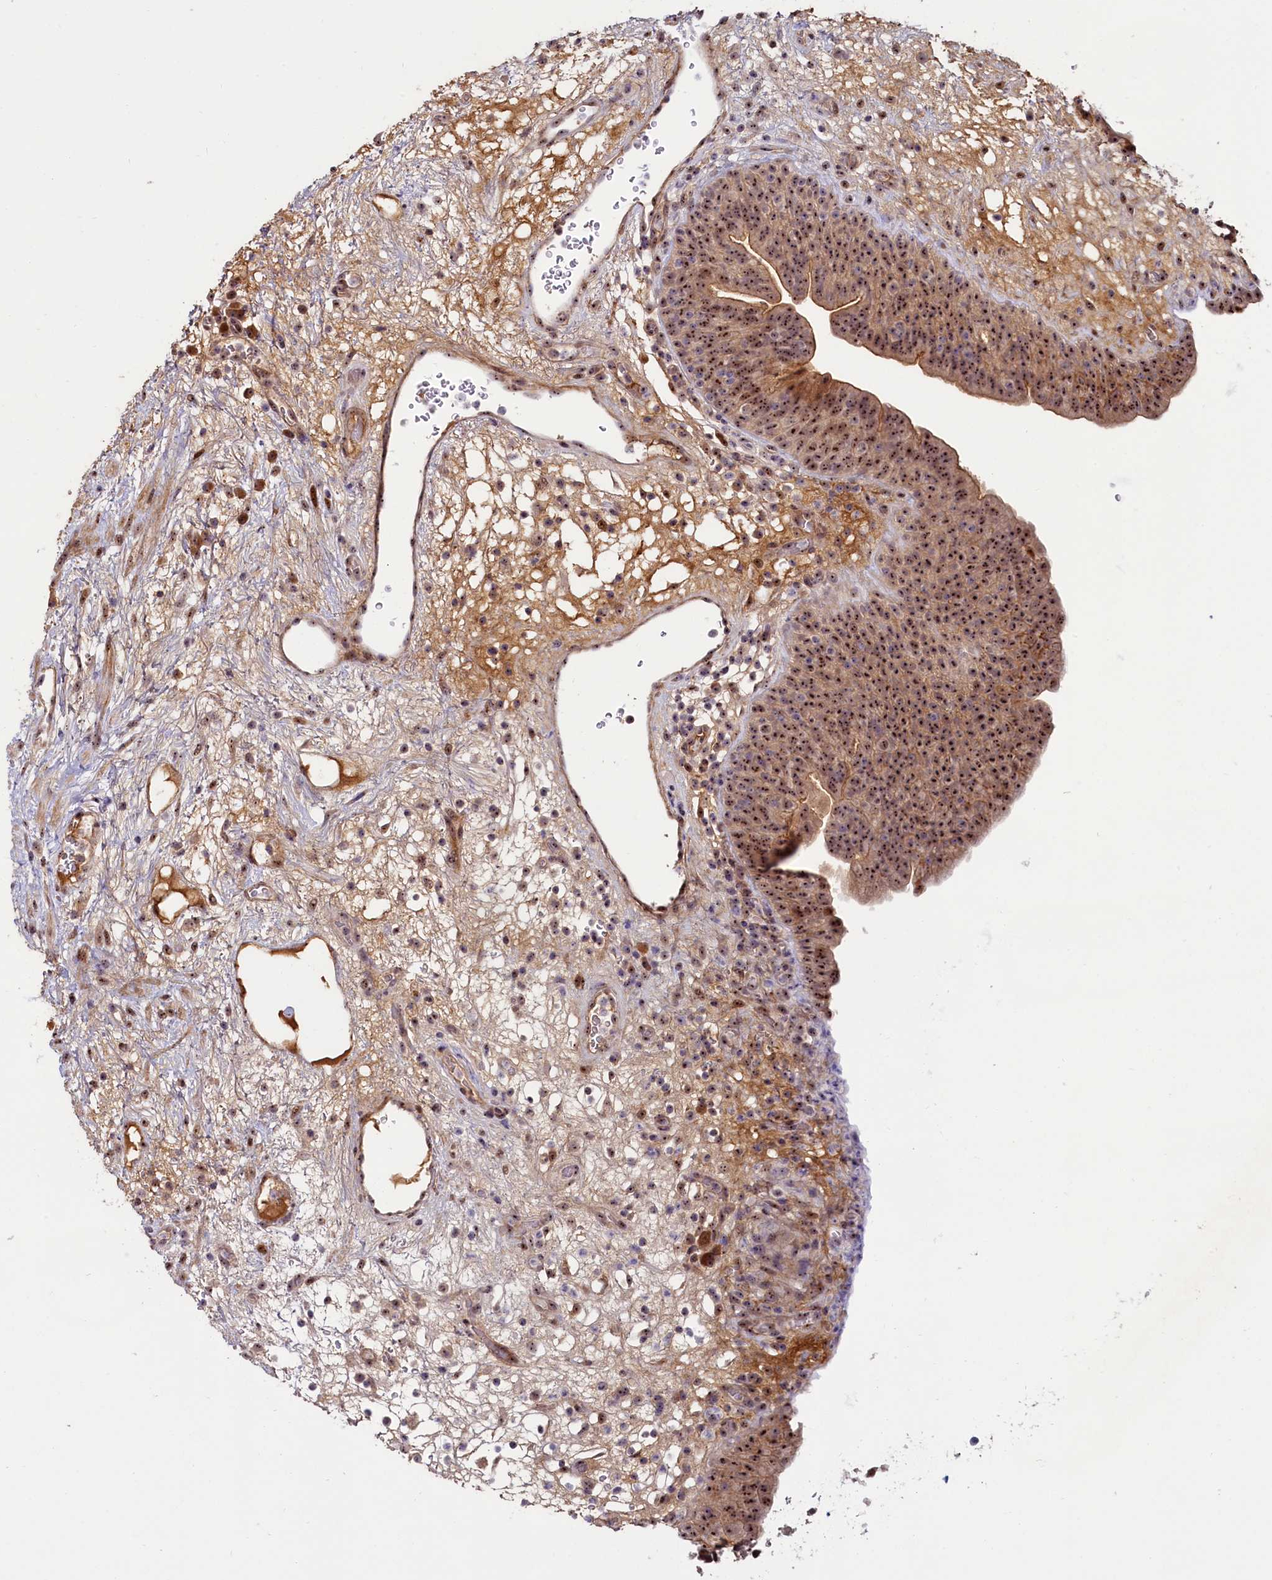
{"staining": {"intensity": "strong", "quantity": ">75%", "location": "cytoplasmic/membranous,nuclear"}, "tissue": "urinary bladder", "cell_type": "Urothelial cells", "image_type": "normal", "snomed": [{"axis": "morphology", "description": "Normal tissue, NOS"}, {"axis": "topography", "description": "Urinary bladder"}], "caption": "Immunohistochemistry histopathology image of normal urinary bladder: human urinary bladder stained using immunohistochemistry (IHC) shows high levels of strong protein expression localized specifically in the cytoplasmic/membranous,nuclear of urothelial cells, appearing as a cytoplasmic/membranous,nuclear brown color.", "gene": "TCOF1", "patient": {"sex": "male", "age": 71}}